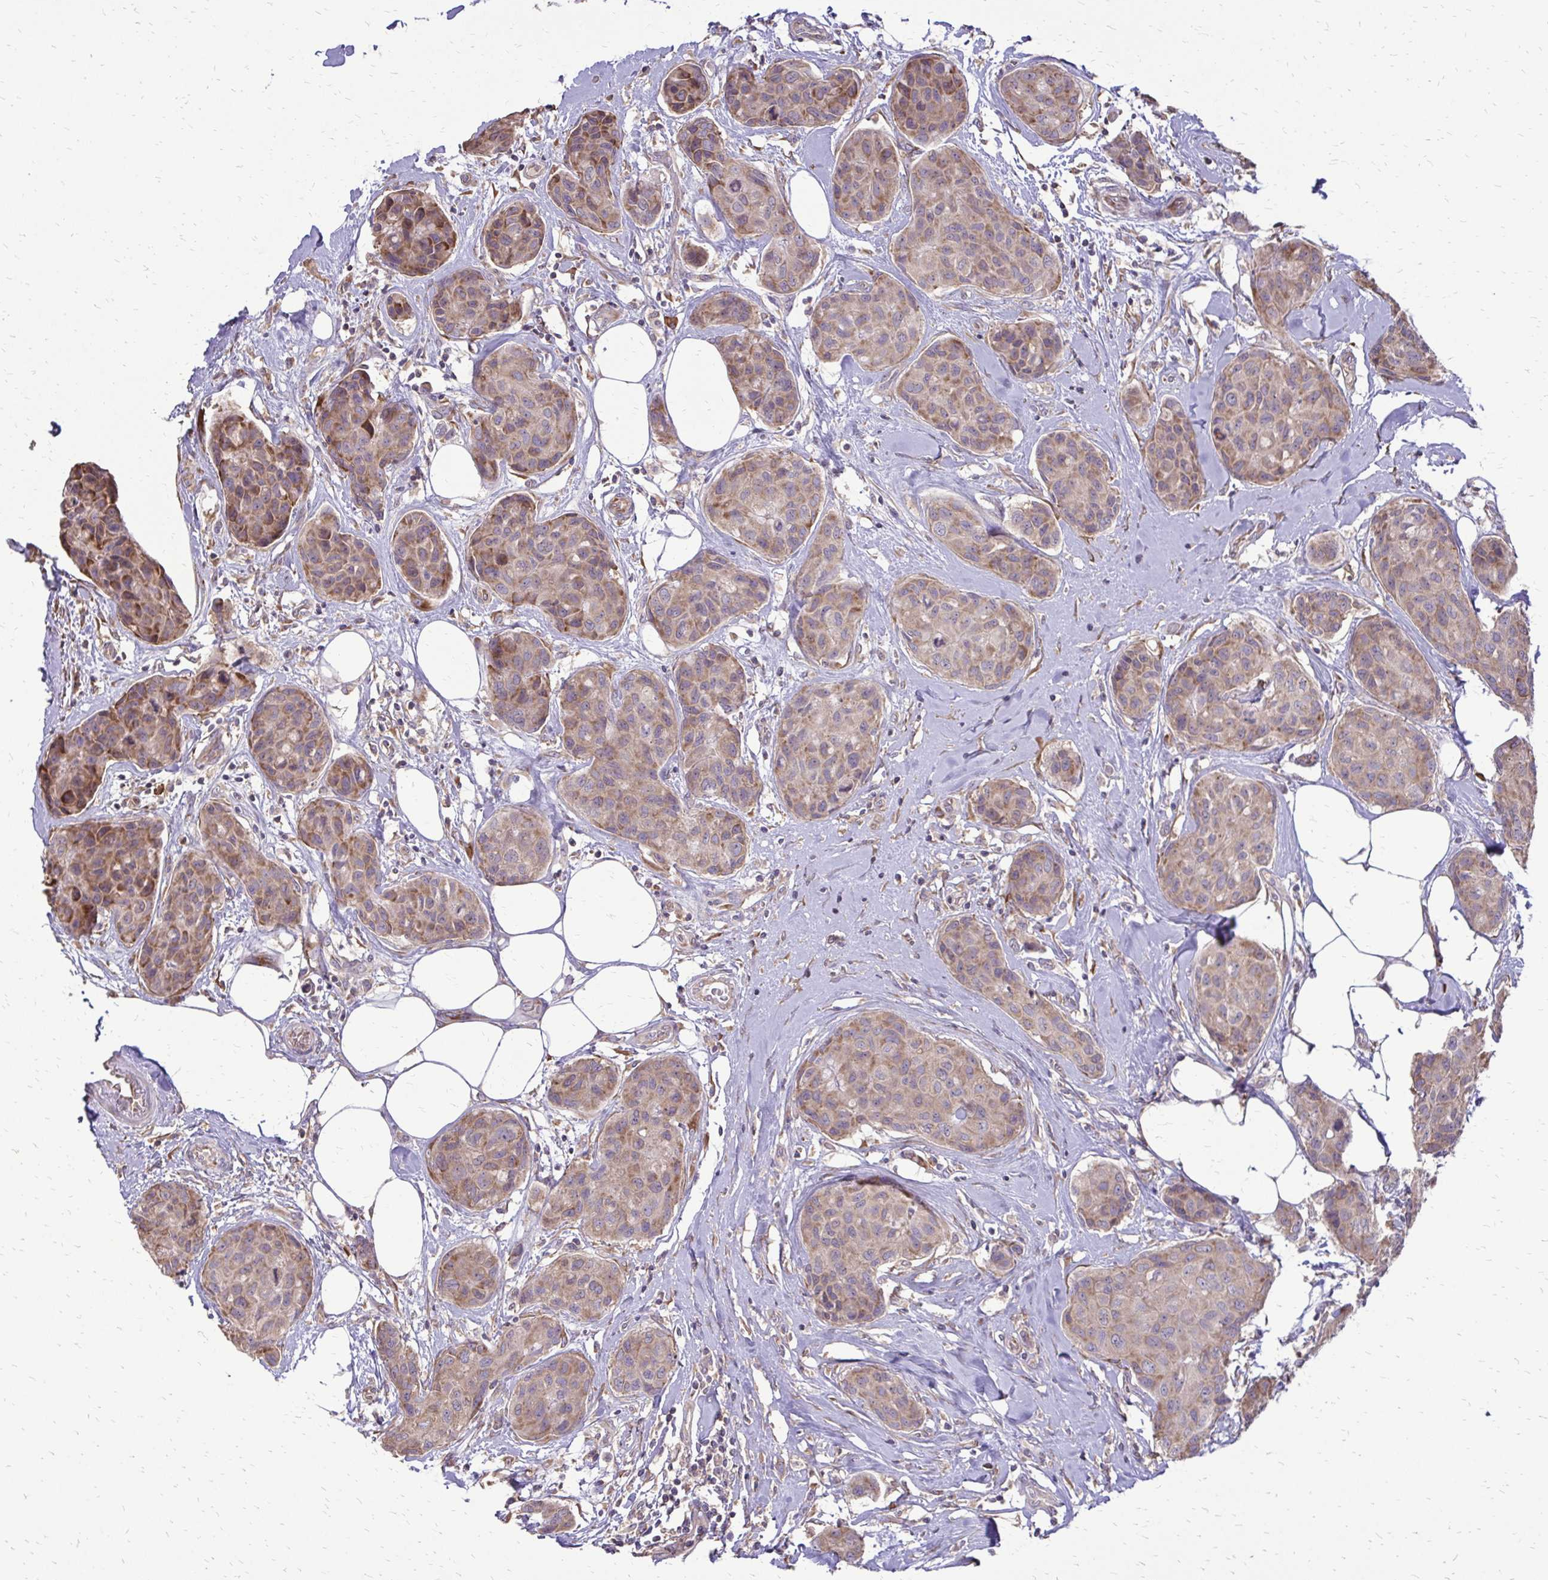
{"staining": {"intensity": "moderate", "quantity": ">75%", "location": "cytoplasmic/membranous"}, "tissue": "breast cancer", "cell_type": "Tumor cells", "image_type": "cancer", "snomed": [{"axis": "morphology", "description": "Duct carcinoma"}, {"axis": "topography", "description": "Breast"}], "caption": "Immunohistochemistry (IHC) micrograph of neoplastic tissue: breast cancer stained using IHC exhibits medium levels of moderate protein expression localized specifically in the cytoplasmic/membranous of tumor cells, appearing as a cytoplasmic/membranous brown color.", "gene": "RPS3", "patient": {"sex": "female", "age": 80}}